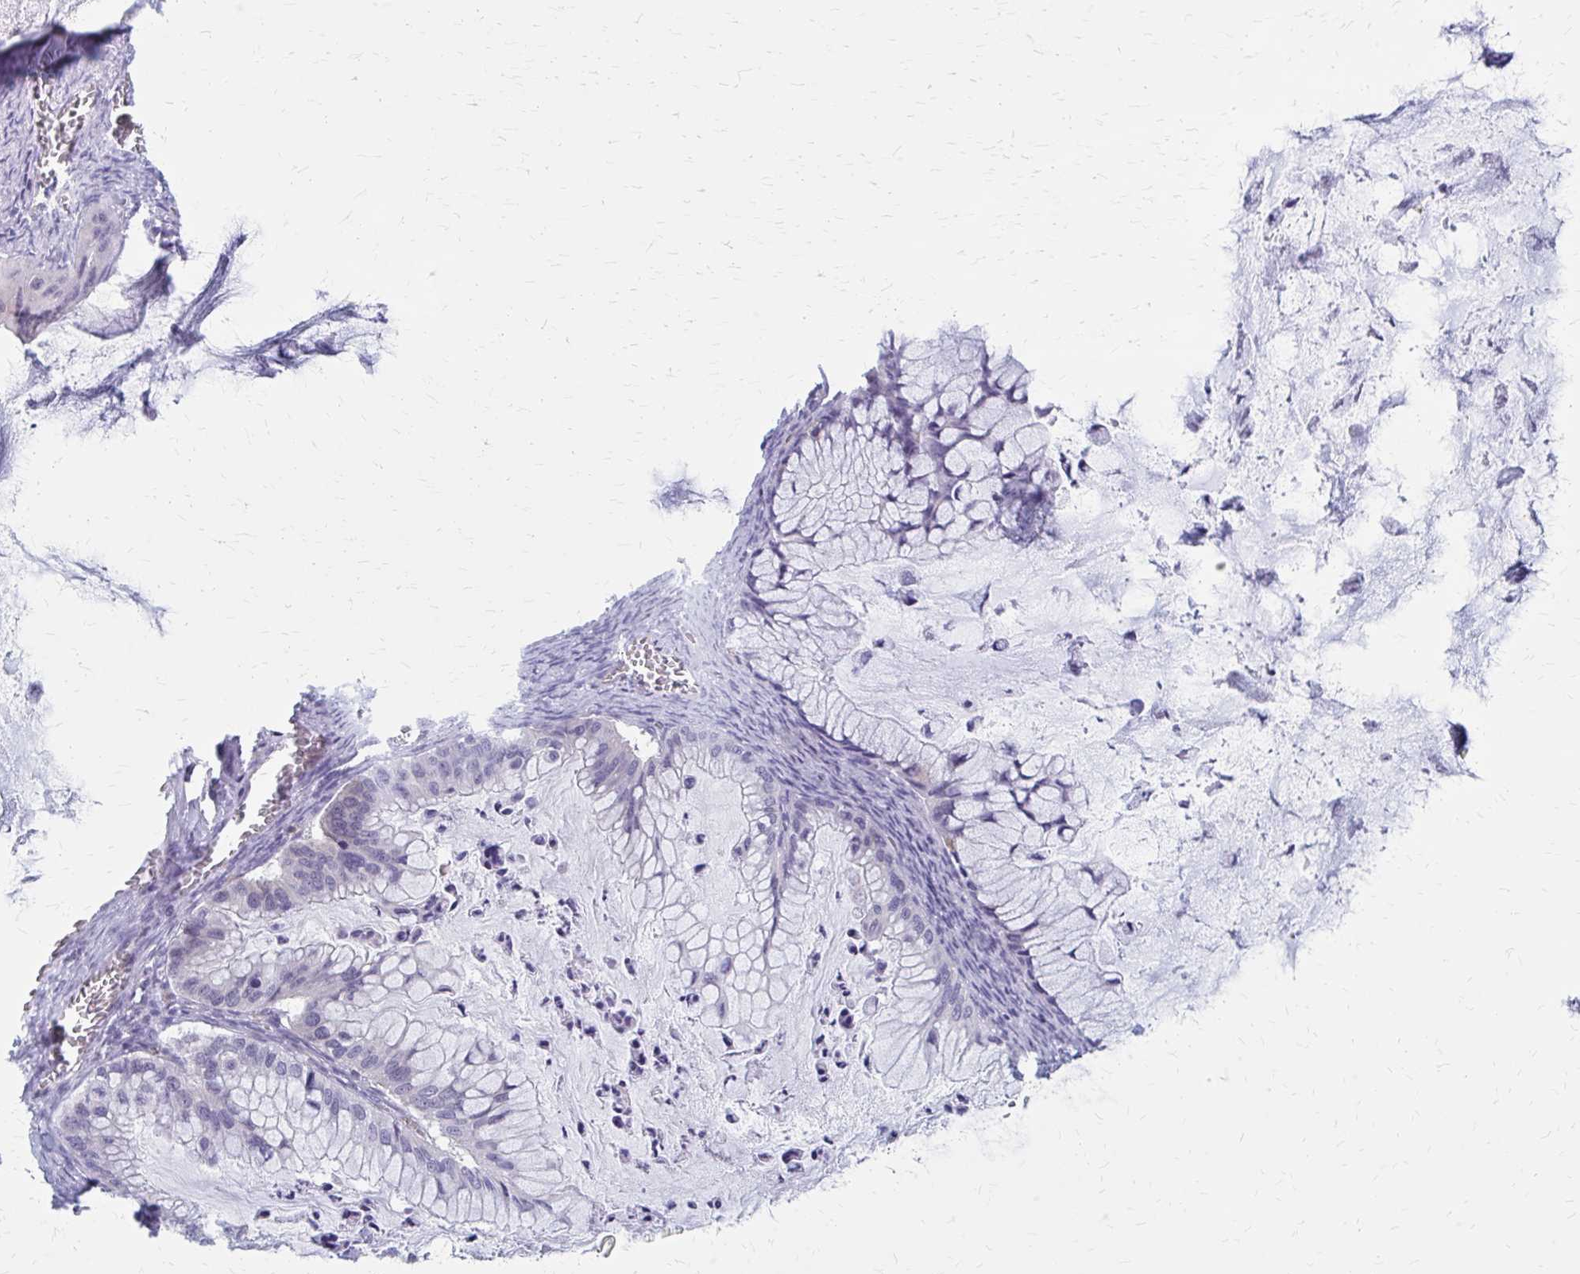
{"staining": {"intensity": "negative", "quantity": "none", "location": "none"}, "tissue": "ovarian cancer", "cell_type": "Tumor cells", "image_type": "cancer", "snomed": [{"axis": "morphology", "description": "Cystadenocarcinoma, mucinous, NOS"}, {"axis": "topography", "description": "Ovary"}], "caption": "This is an immunohistochemistry (IHC) micrograph of mucinous cystadenocarcinoma (ovarian). There is no positivity in tumor cells.", "gene": "CLIC2", "patient": {"sex": "female", "age": 72}}